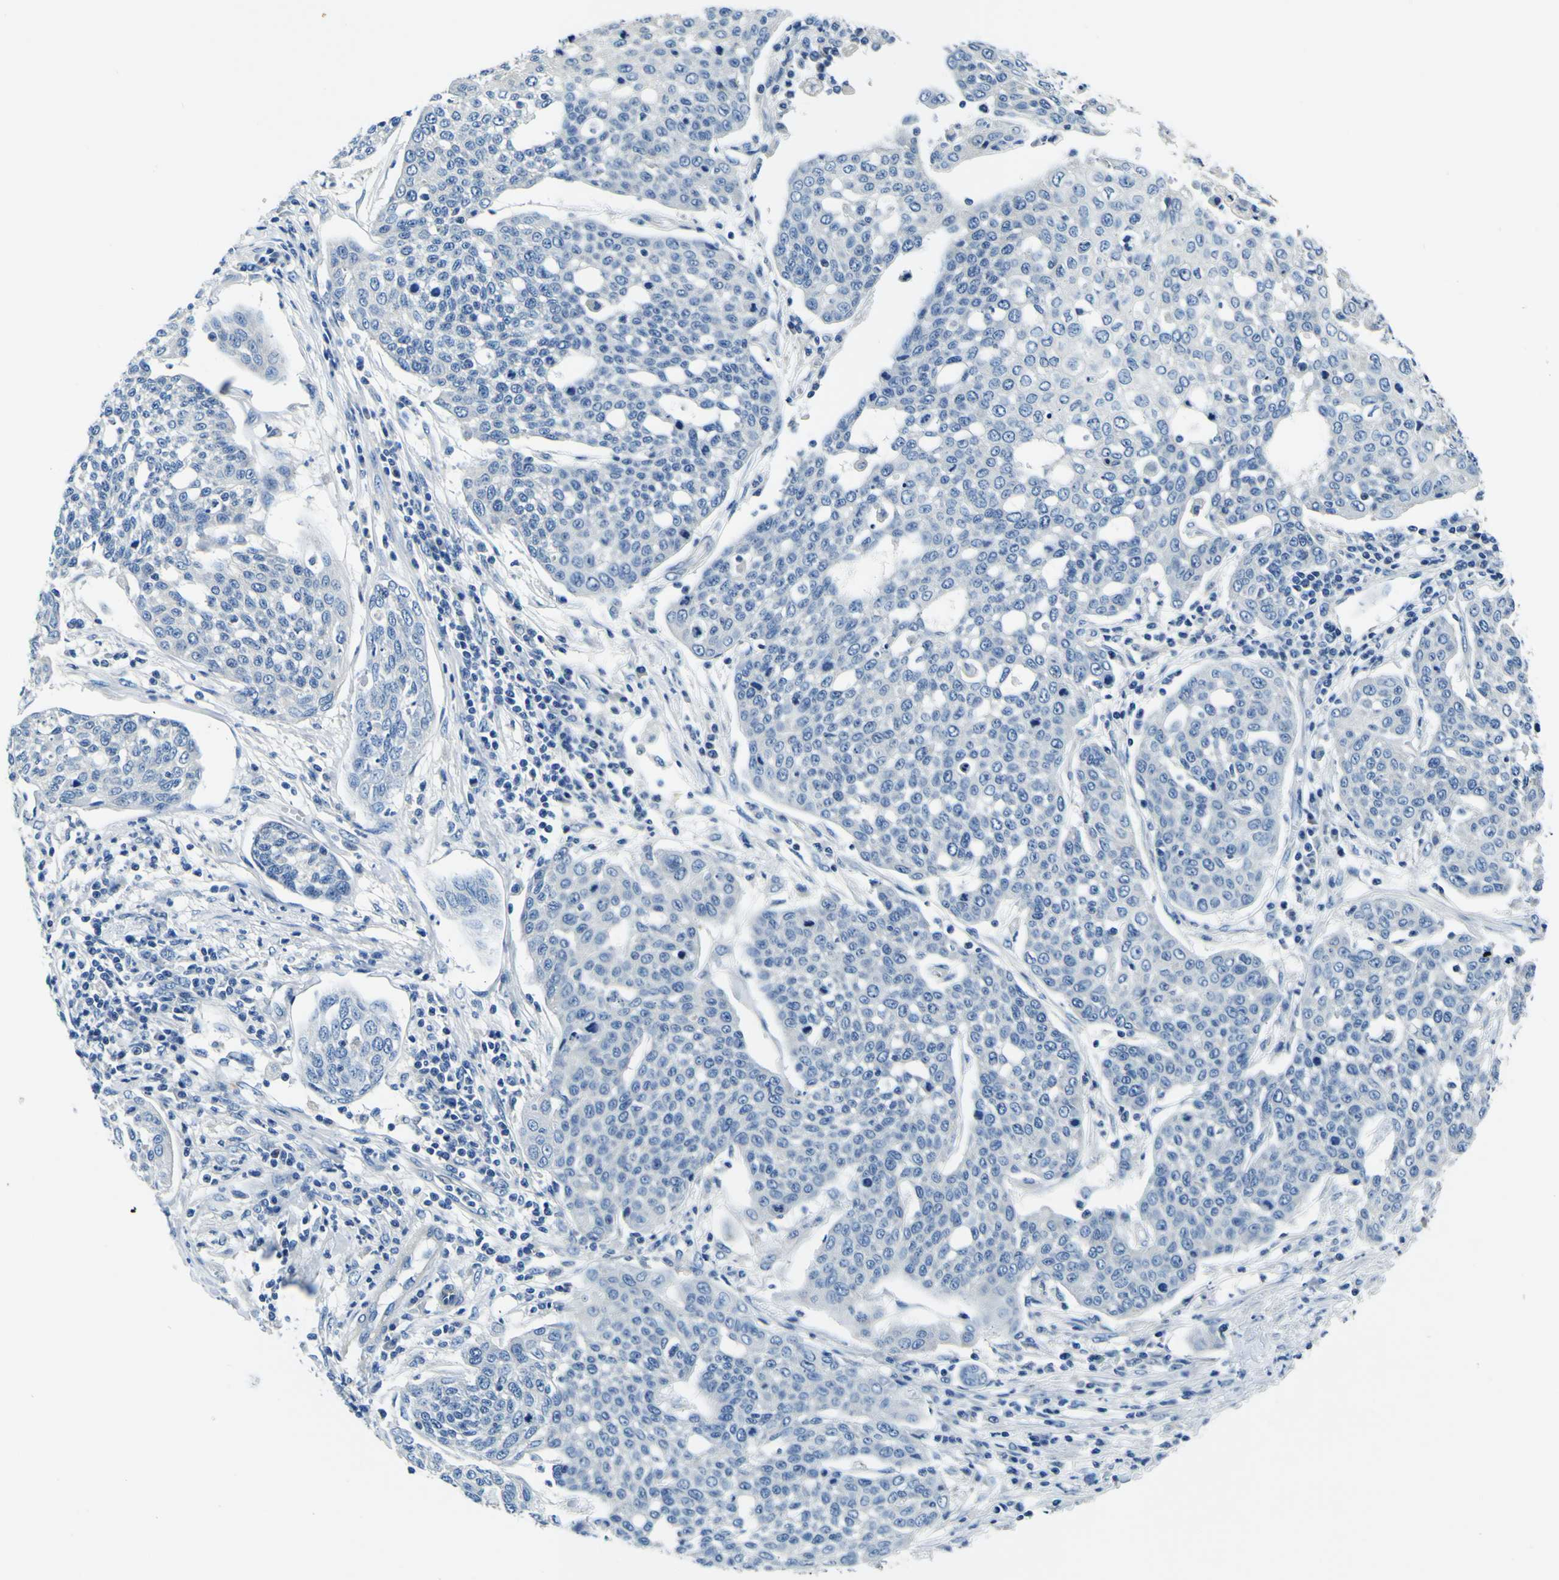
{"staining": {"intensity": "negative", "quantity": "none", "location": "none"}, "tissue": "cervical cancer", "cell_type": "Tumor cells", "image_type": "cancer", "snomed": [{"axis": "morphology", "description": "Squamous cell carcinoma, NOS"}, {"axis": "topography", "description": "Cervix"}], "caption": "Cervical squamous cell carcinoma was stained to show a protein in brown. There is no significant positivity in tumor cells.", "gene": "ADGRA2", "patient": {"sex": "female", "age": 34}}